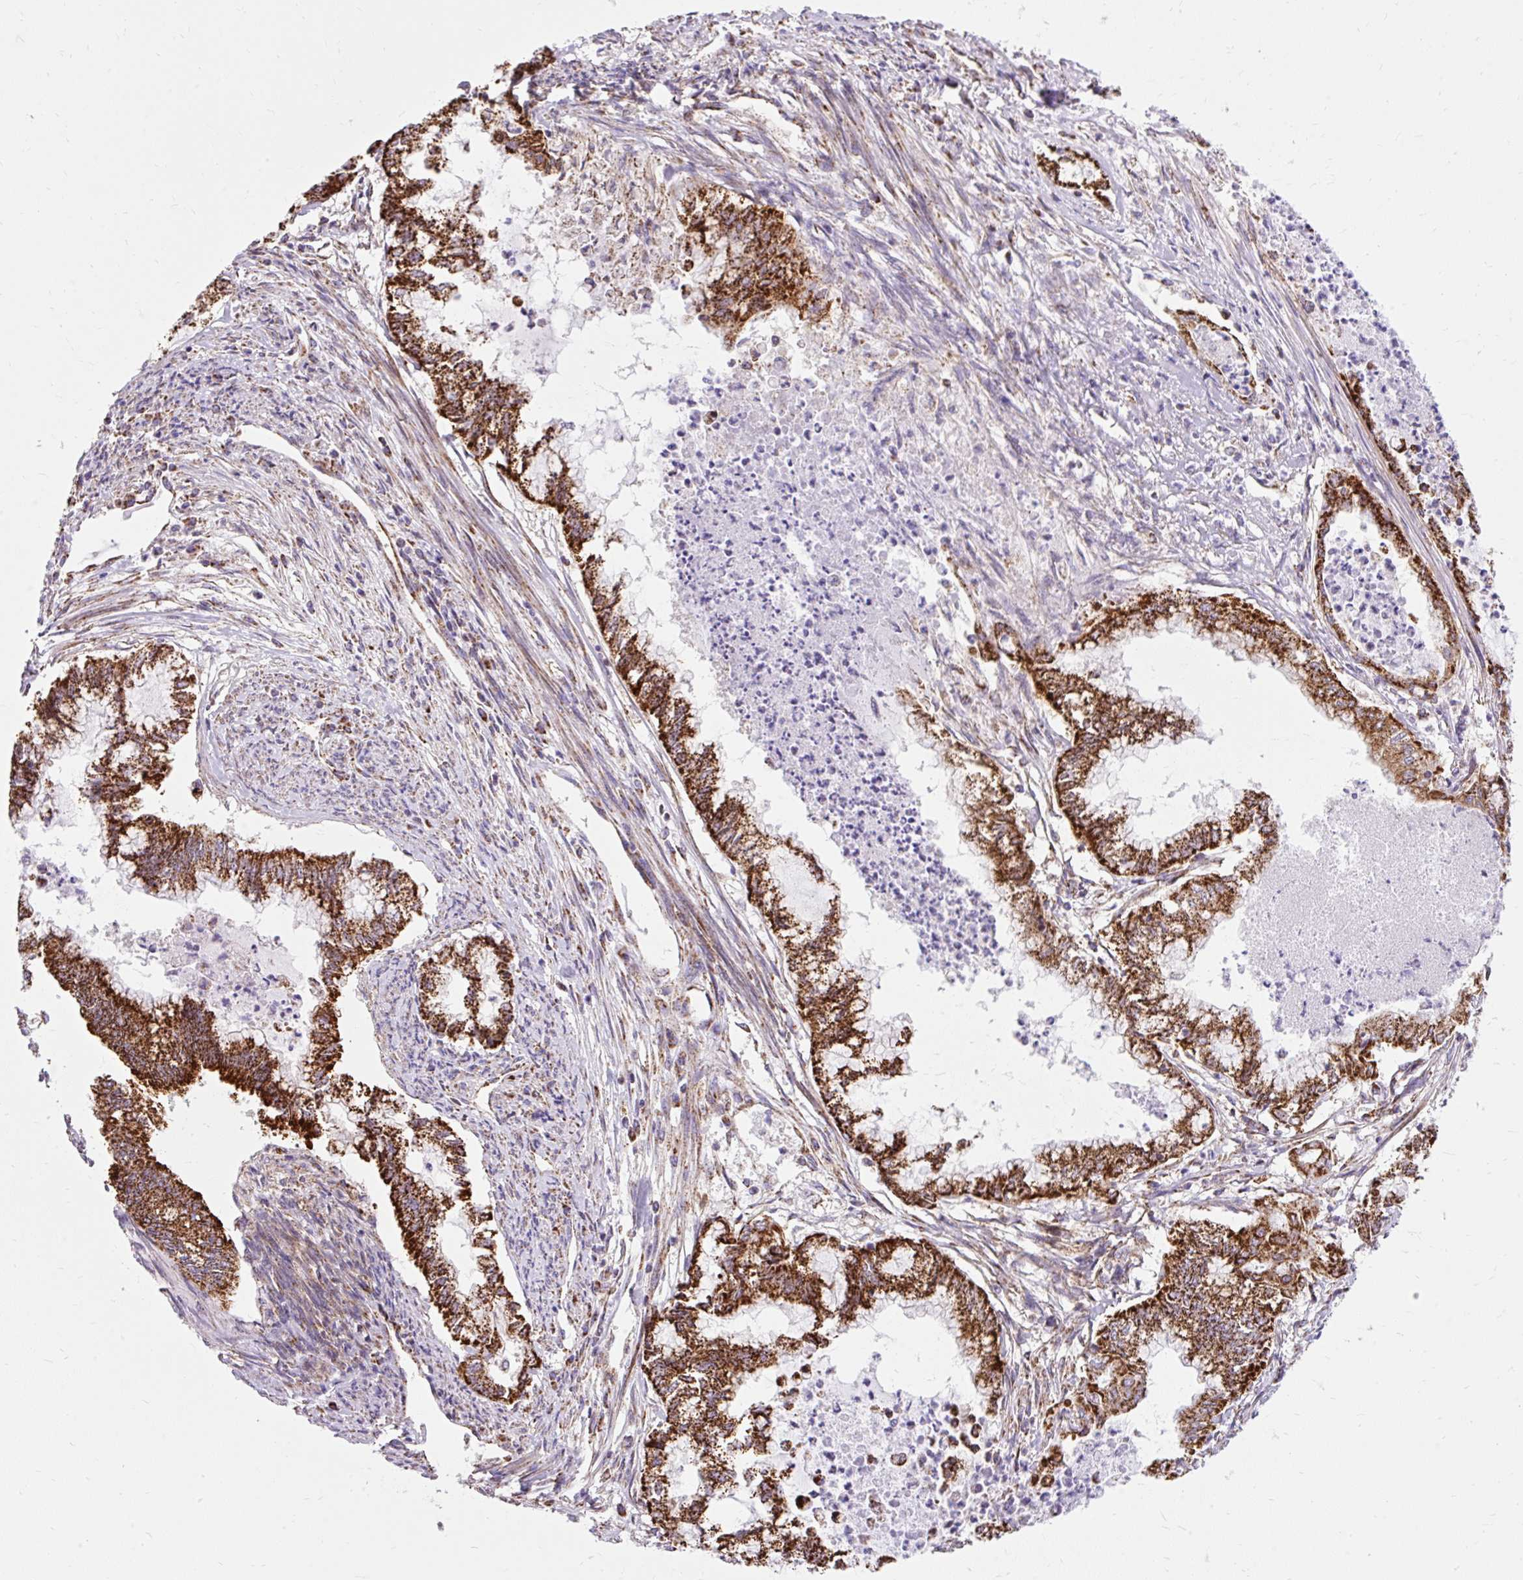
{"staining": {"intensity": "strong", "quantity": ">75%", "location": "cytoplasmic/membranous"}, "tissue": "endometrial cancer", "cell_type": "Tumor cells", "image_type": "cancer", "snomed": [{"axis": "morphology", "description": "Adenocarcinoma, NOS"}, {"axis": "topography", "description": "Endometrium"}], "caption": "Endometrial cancer tissue demonstrates strong cytoplasmic/membranous positivity in approximately >75% of tumor cells", "gene": "CEP290", "patient": {"sex": "female", "age": 79}}